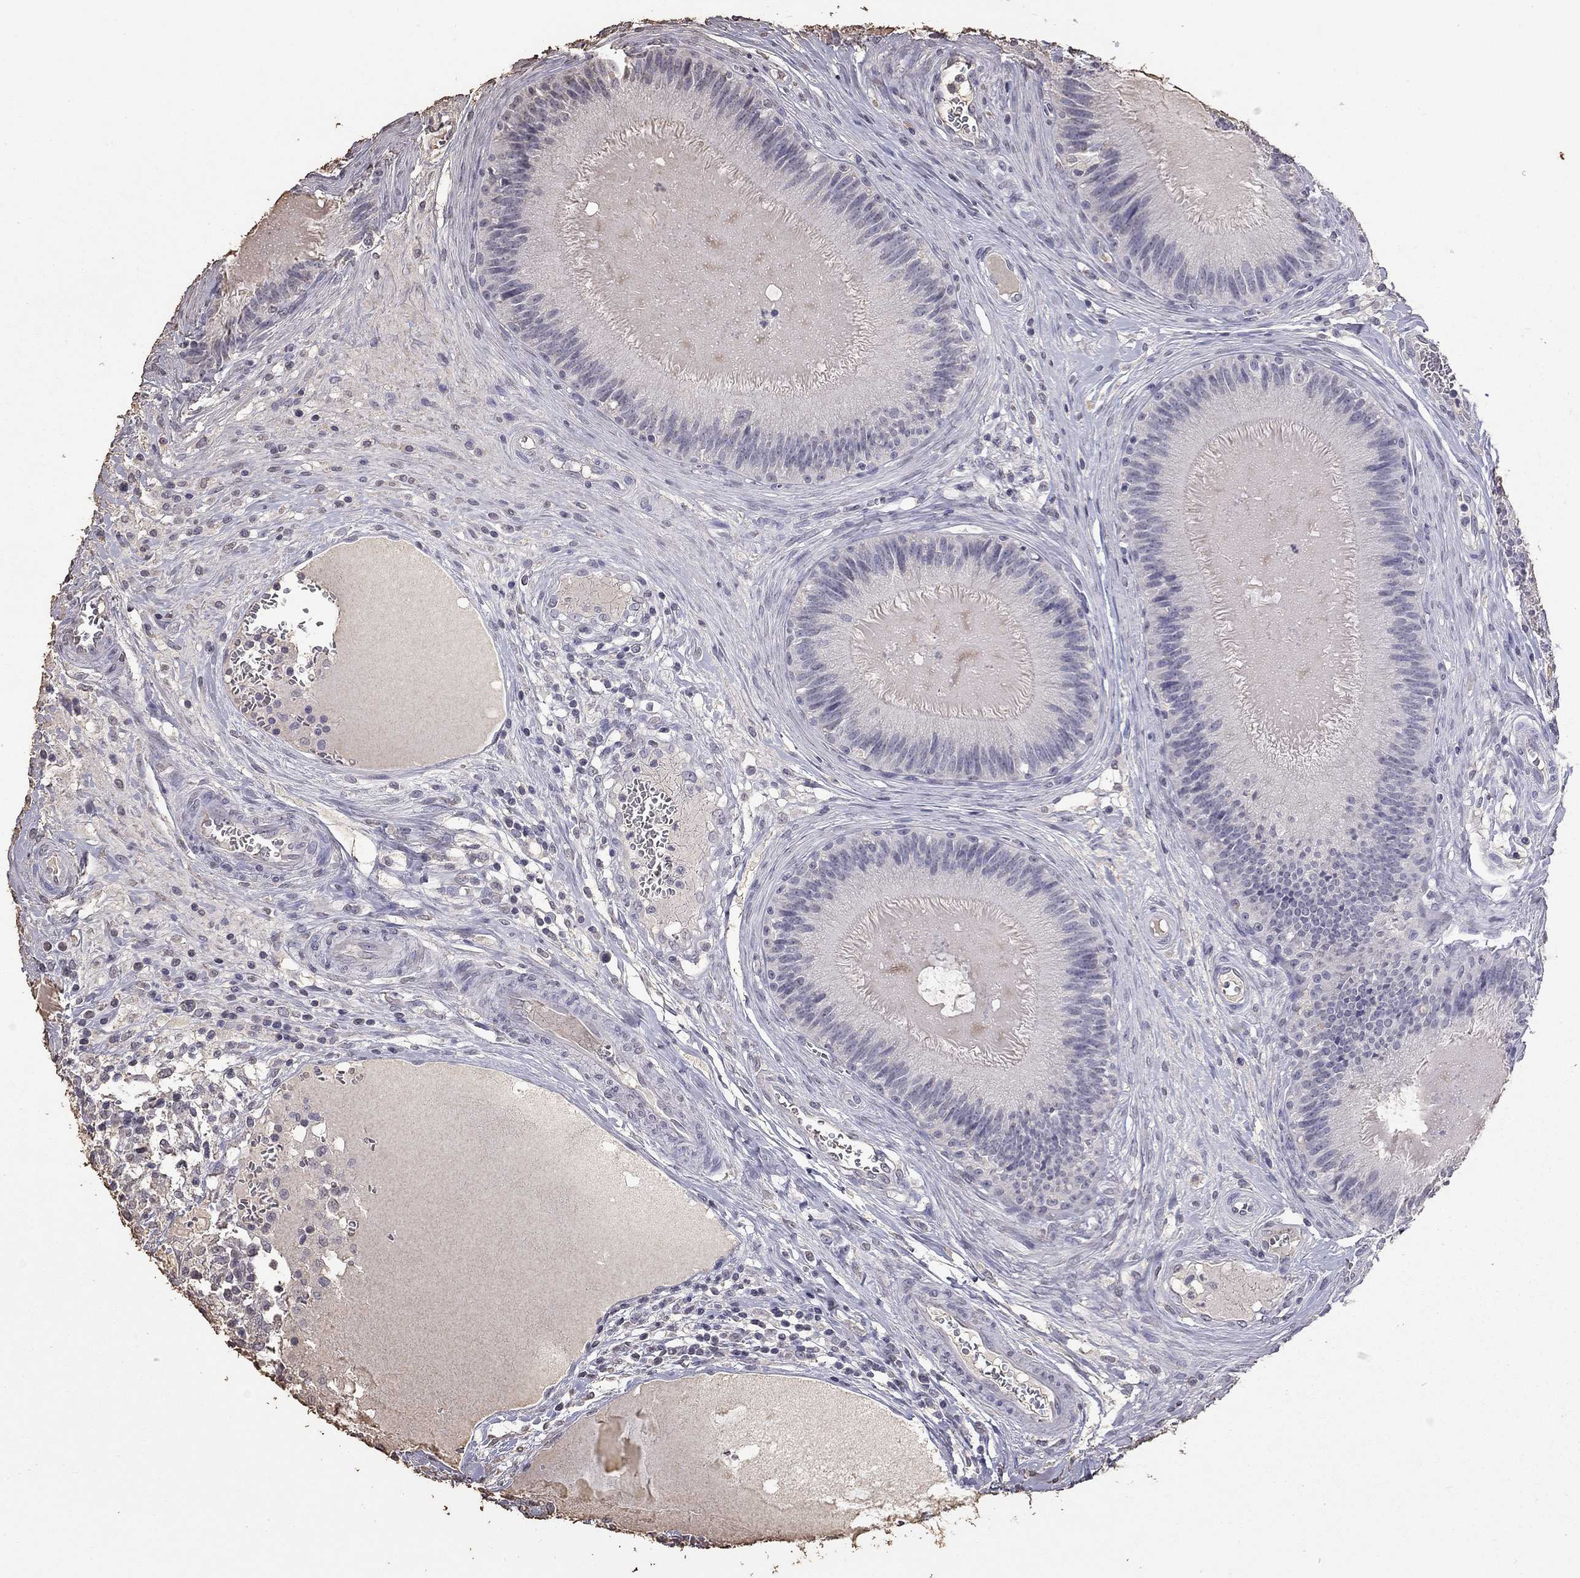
{"staining": {"intensity": "negative", "quantity": "none", "location": "none"}, "tissue": "epididymis", "cell_type": "Glandular cells", "image_type": "normal", "snomed": [{"axis": "morphology", "description": "Normal tissue, NOS"}, {"axis": "topography", "description": "Epididymis"}], "caption": "High power microscopy histopathology image of an IHC micrograph of benign epididymis, revealing no significant positivity in glandular cells.", "gene": "SUN3", "patient": {"sex": "male", "age": 27}}